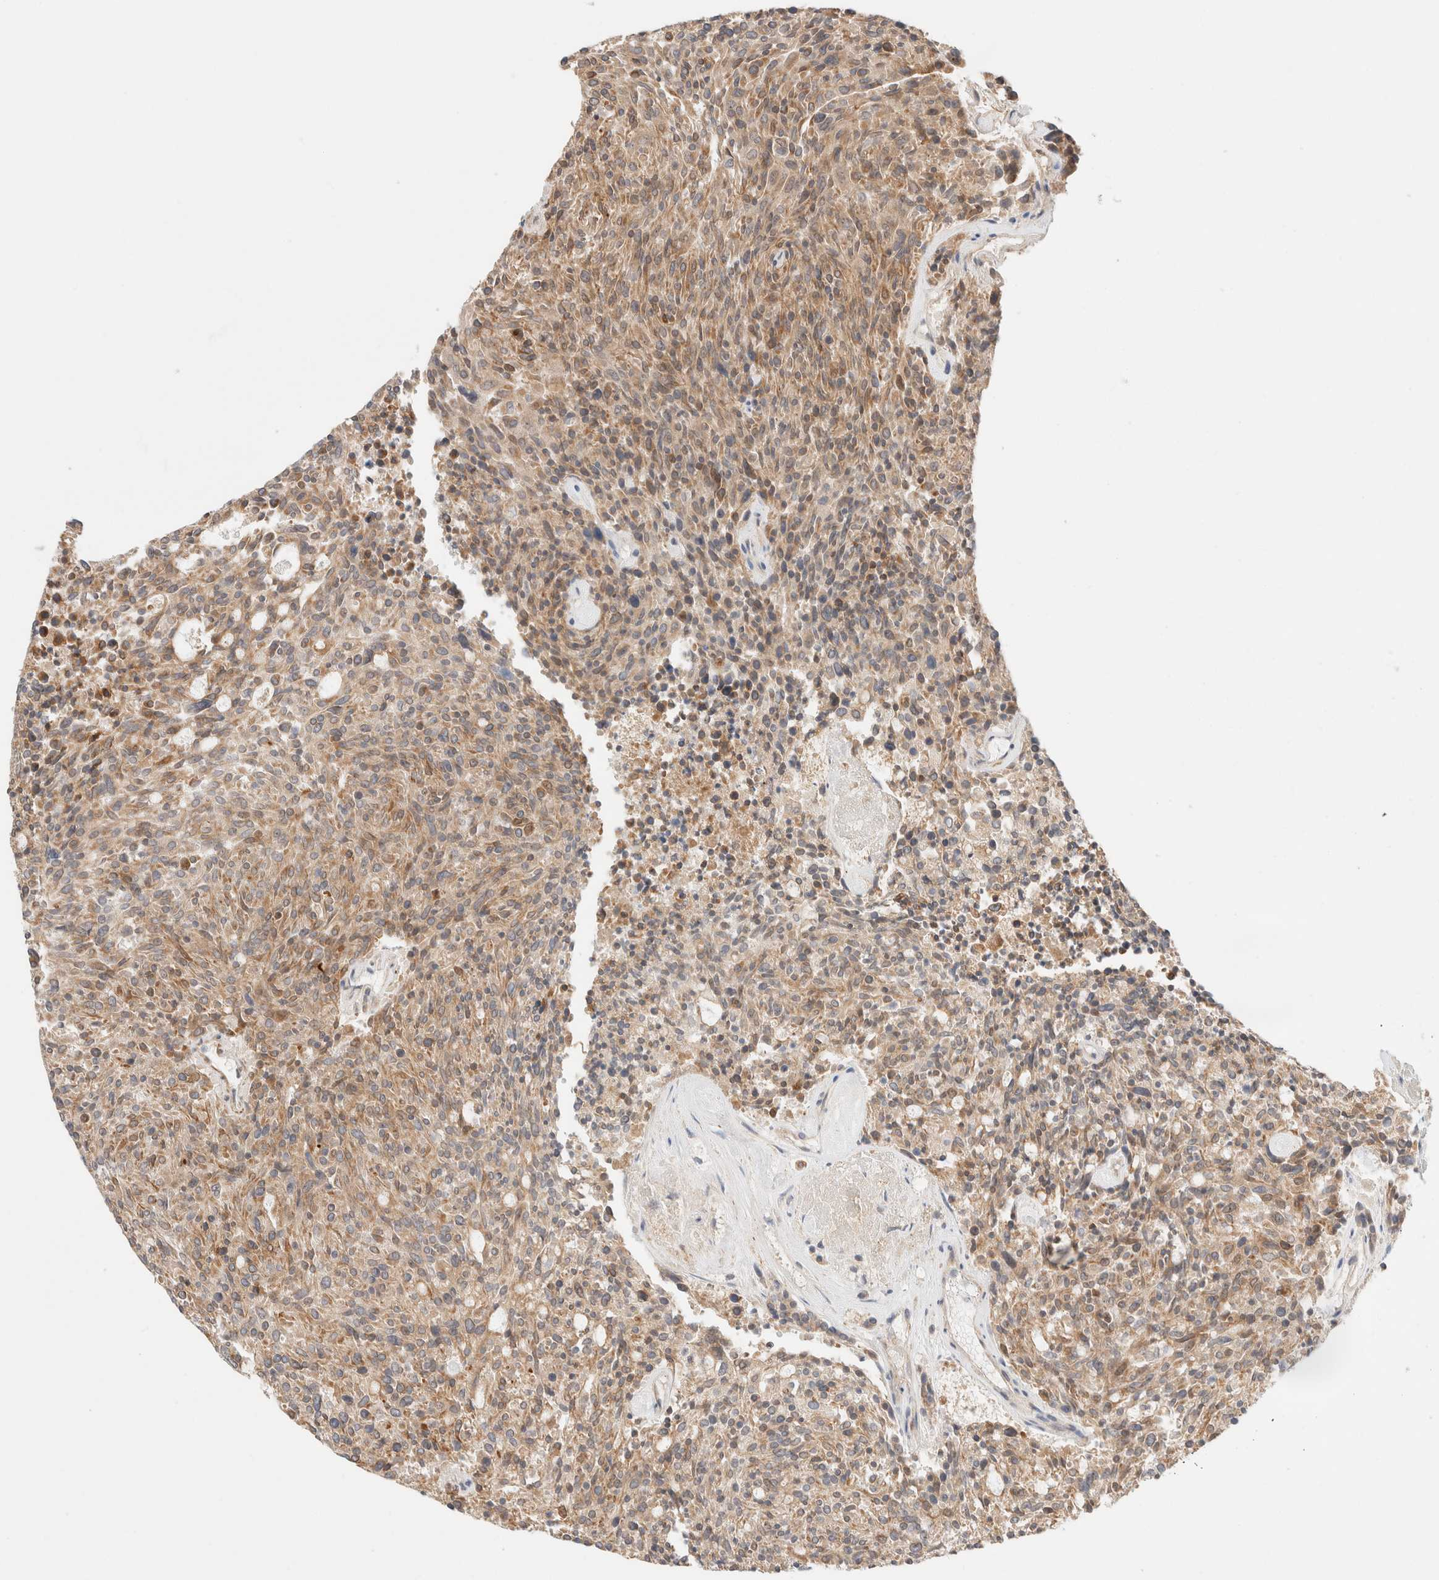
{"staining": {"intensity": "moderate", "quantity": ">75%", "location": "cytoplasmic/membranous"}, "tissue": "carcinoid", "cell_type": "Tumor cells", "image_type": "cancer", "snomed": [{"axis": "morphology", "description": "Carcinoid, malignant, NOS"}, {"axis": "topography", "description": "Pancreas"}], "caption": "Brown immunohistochemical staining in malignant carcinoid displays moderate cytoplasmic/membranous expression in about >75% of tumor cells. Nuclei are stained in blue.", "gene": "RRP15", "patient": {"sex": "female", "age": 54}}